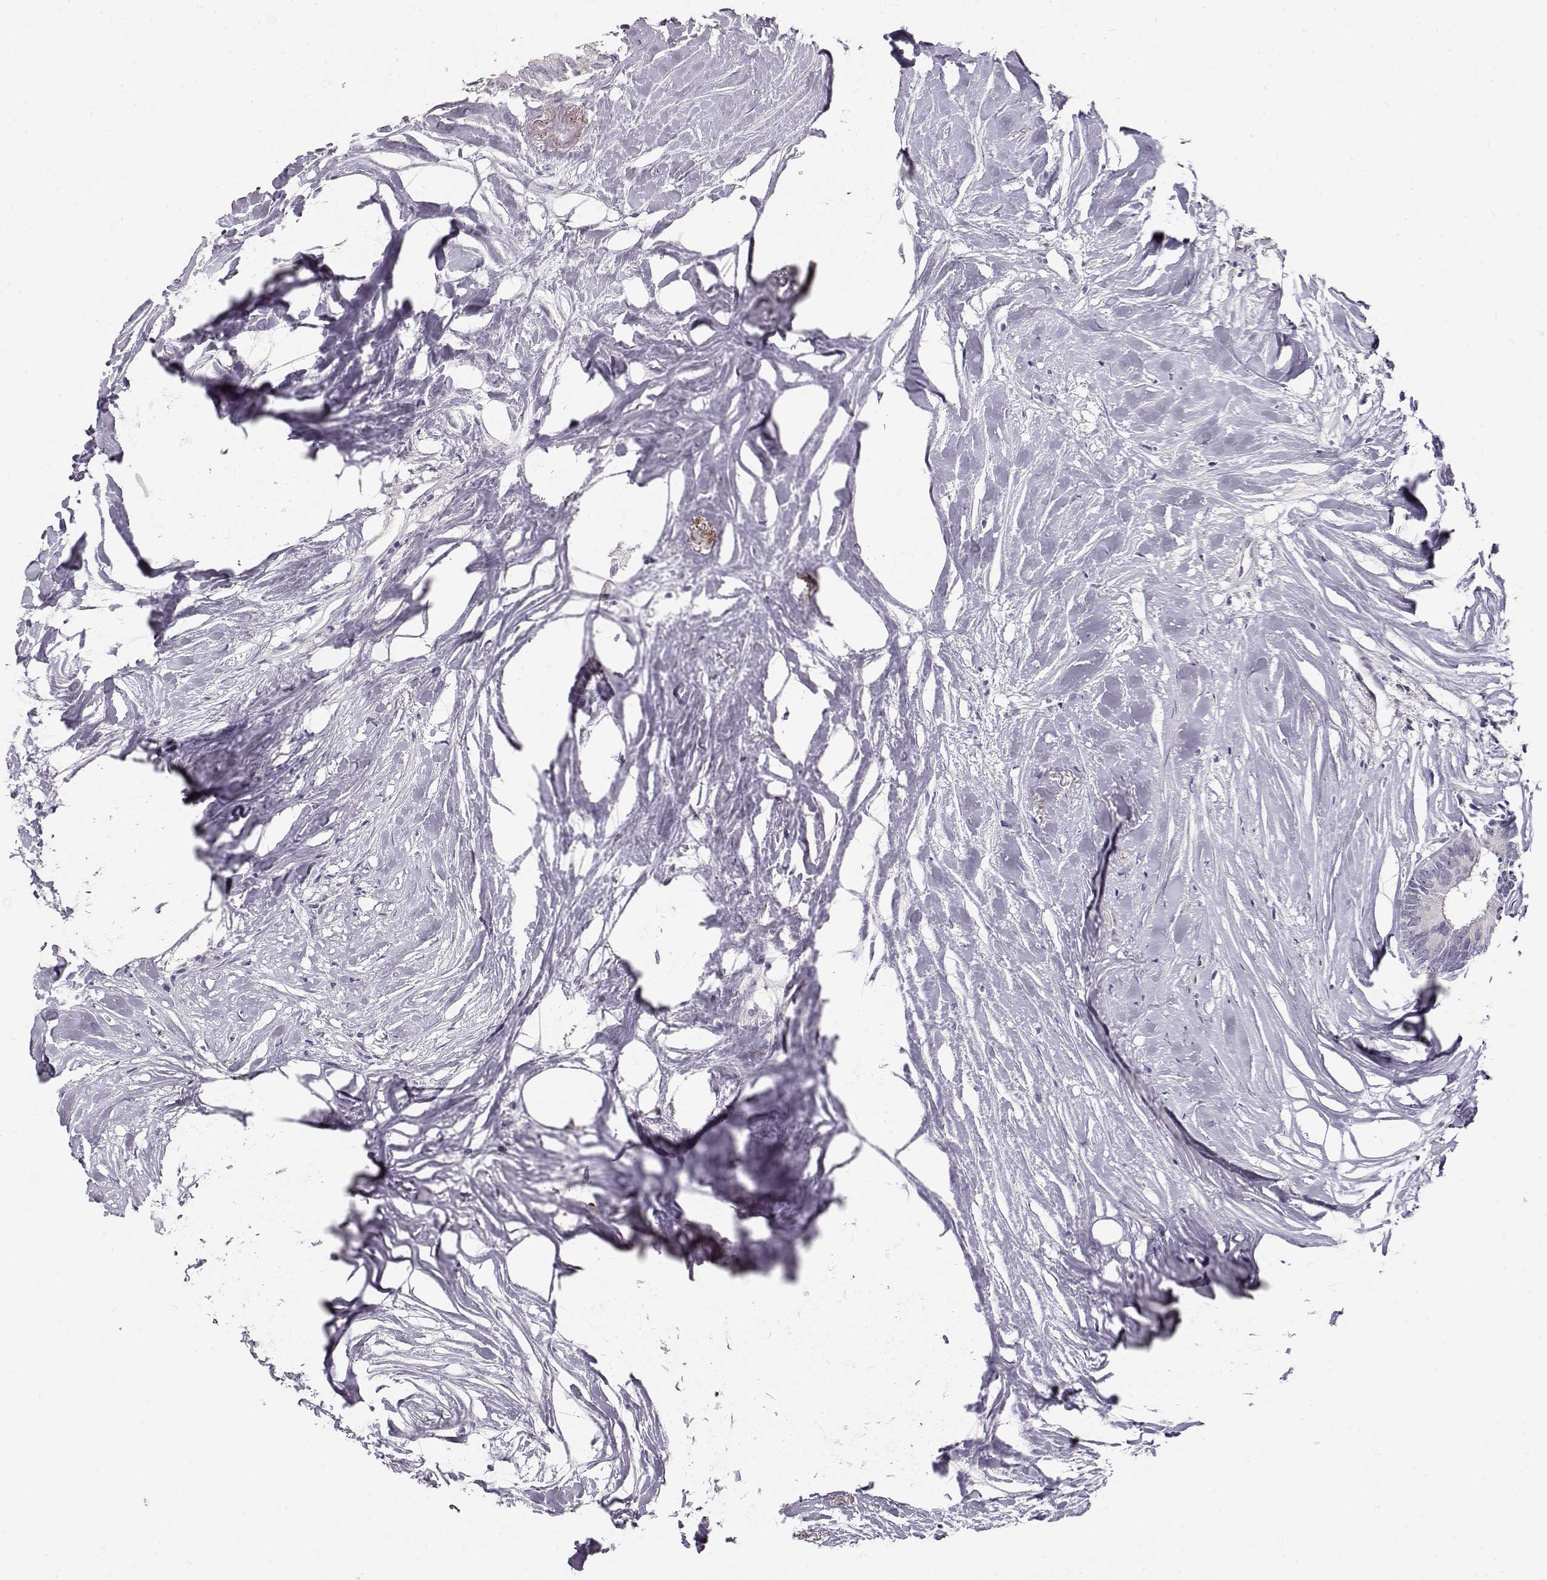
{"staining": {"intensity": "negative", "quantity": "none", "location": "none"}, "tissue": "colorectal cancer", "cell_type": "Tumor cells", "image_type": "cancer", "snomed": [{"axis": "morphology", "description": "Adenocarcinoma, NOS"}, {"axis": "topography", "description": "Colon"}, {"axis": "topography", "description": "Rectum"}], "caption": "The histopathology image reveals no staining of tumor cells in colorectal cancer.", "gene": "TTC26", "patient": {"sex": "male", "age": 57}}